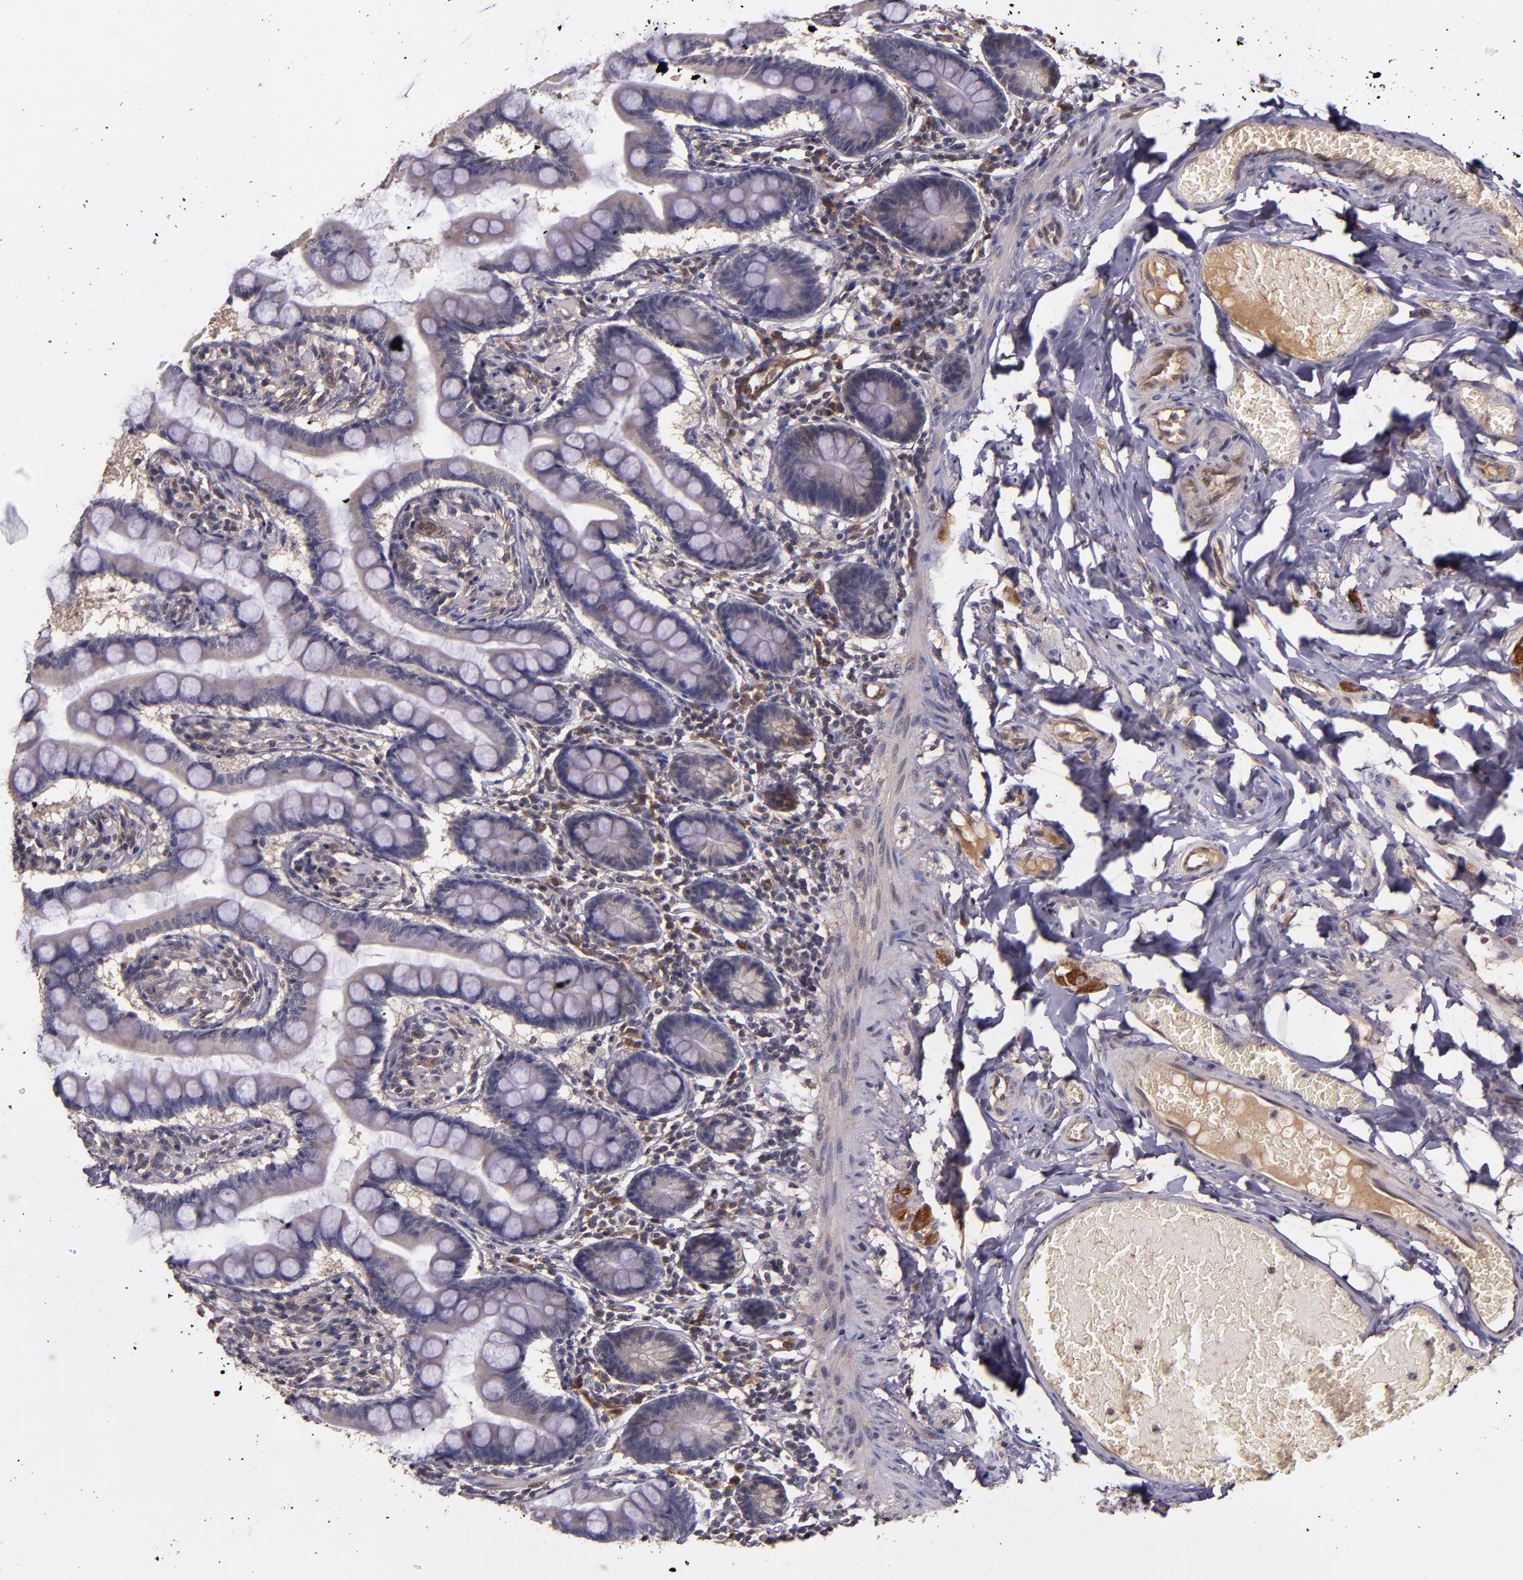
{"staining": {"intensity": "weak", "quantity": ">75%", "location": "cytoplasmic/membranous"}, "tissue": "small intestine", "cell_type": "Glandular cells", "image_type": "normal", "snomed": [{"axis": "morphology", "description": "Normal tissue, NOS"}, {"axis": "topography", "description": "Small intestine"}], "caption": "Unremarkable small intestine shows weak cytoplasmic/membranous expression in about >75% of glandular cells, visualized by immunohistochemistry.", "gene": "PRAF2", "patient": {"sex": "male", "age": 41}}